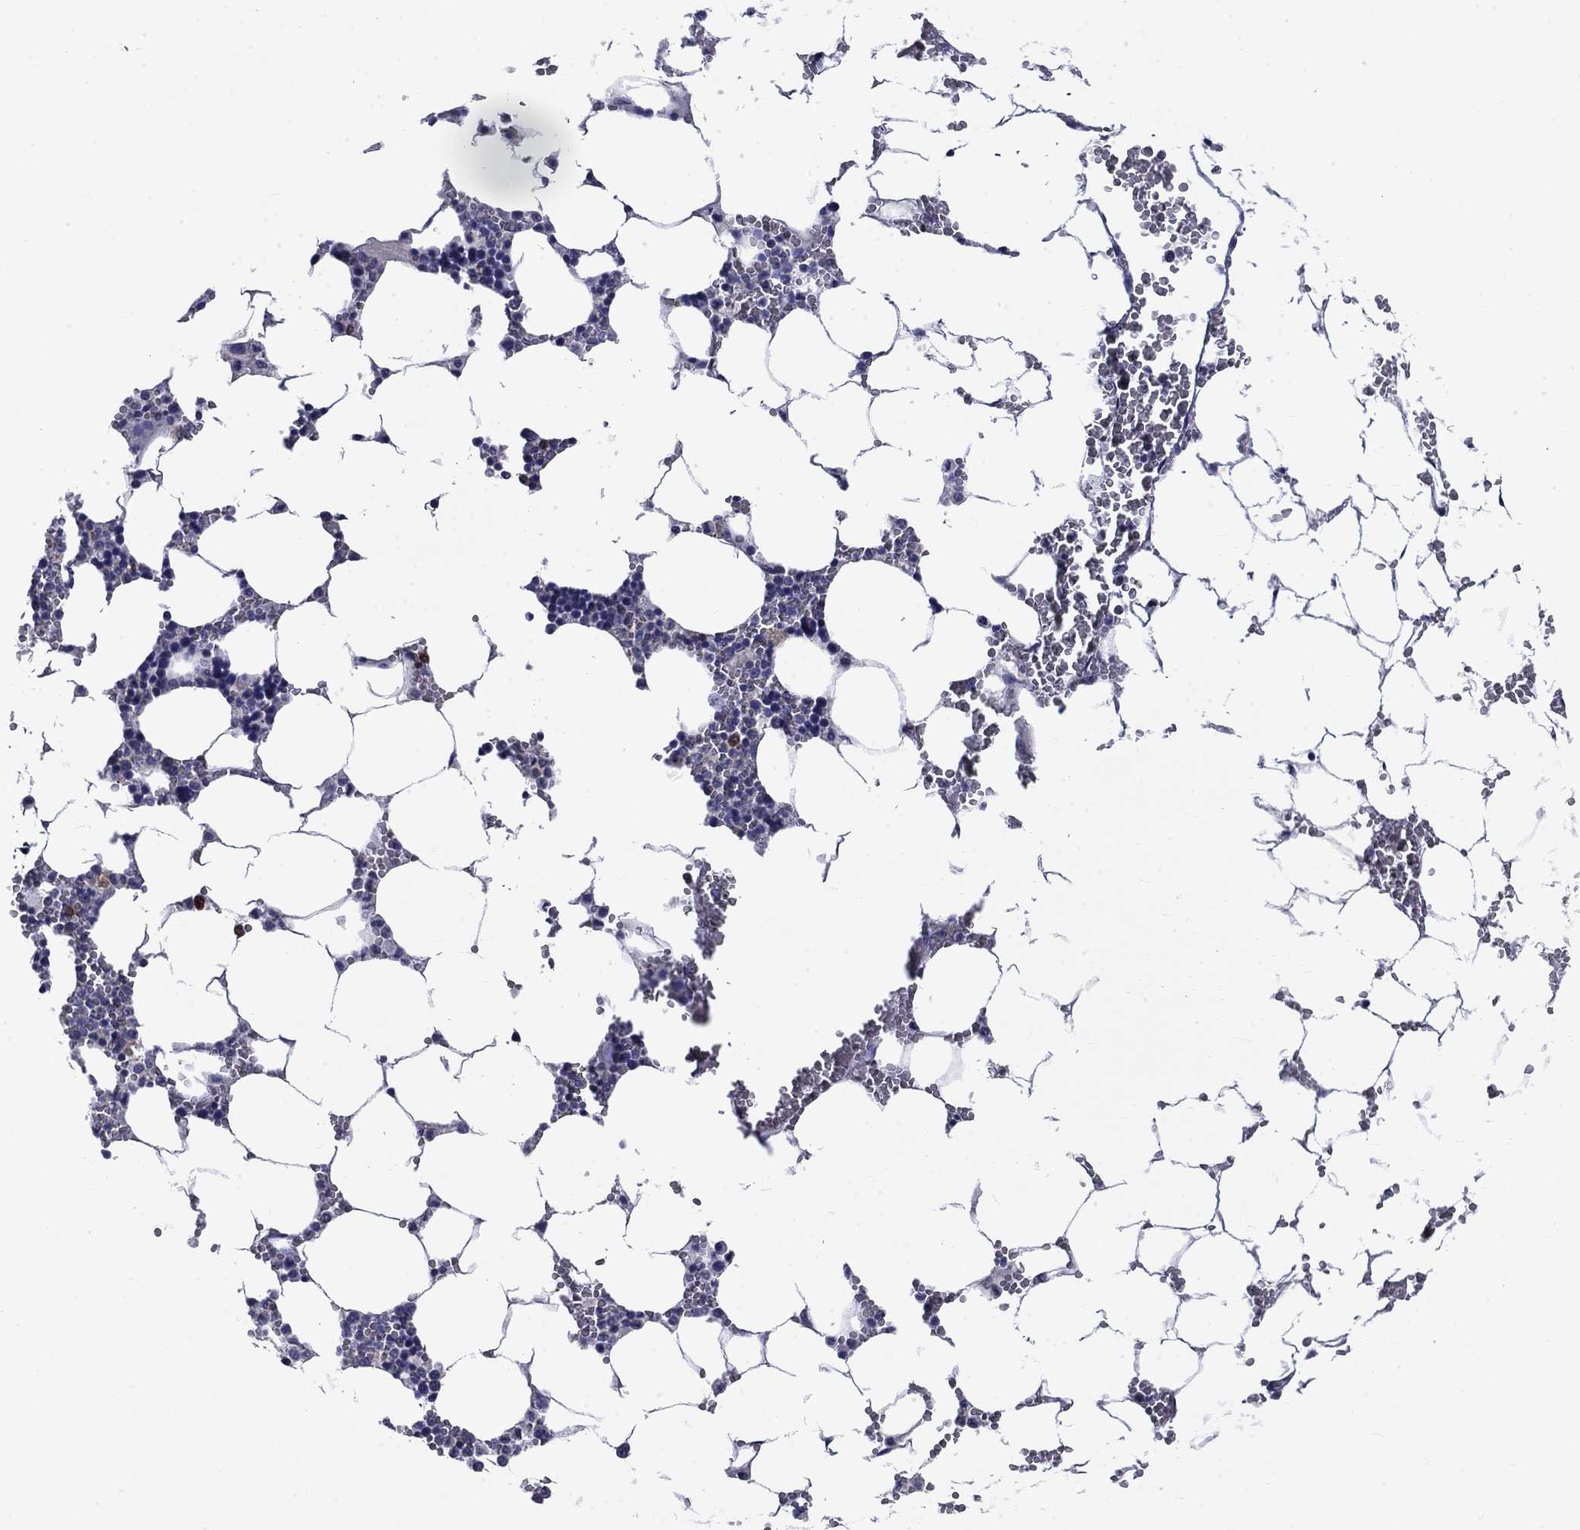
{"staining": {"intensity": "negative", "quantity": "none", "location": "none"}, "tissue": "bone marrow", "cell_type": "Hematopoietic cells", "image_type": "normal", "snomed": [{"axis": "morphology", "description": "Normal tissue, NOS"}, {"axis": "topography", "description": "Bone marrow"}], "caption": "IHC photomicrograph of benign bone marrow: human bone marrow stained with DAB (3,3'-diaminobenzidine) shows no significant protein staining in hematopoietic cells. The staining was performed using DAB (3,3'-diaminobenzidine) to visualize the protein expression in brown, while the nuclei were stained in blue with hematoxylin (Magnification: 20x).", "gene": "POU2F2", "patient": {"sex": "female", "age": 64}}